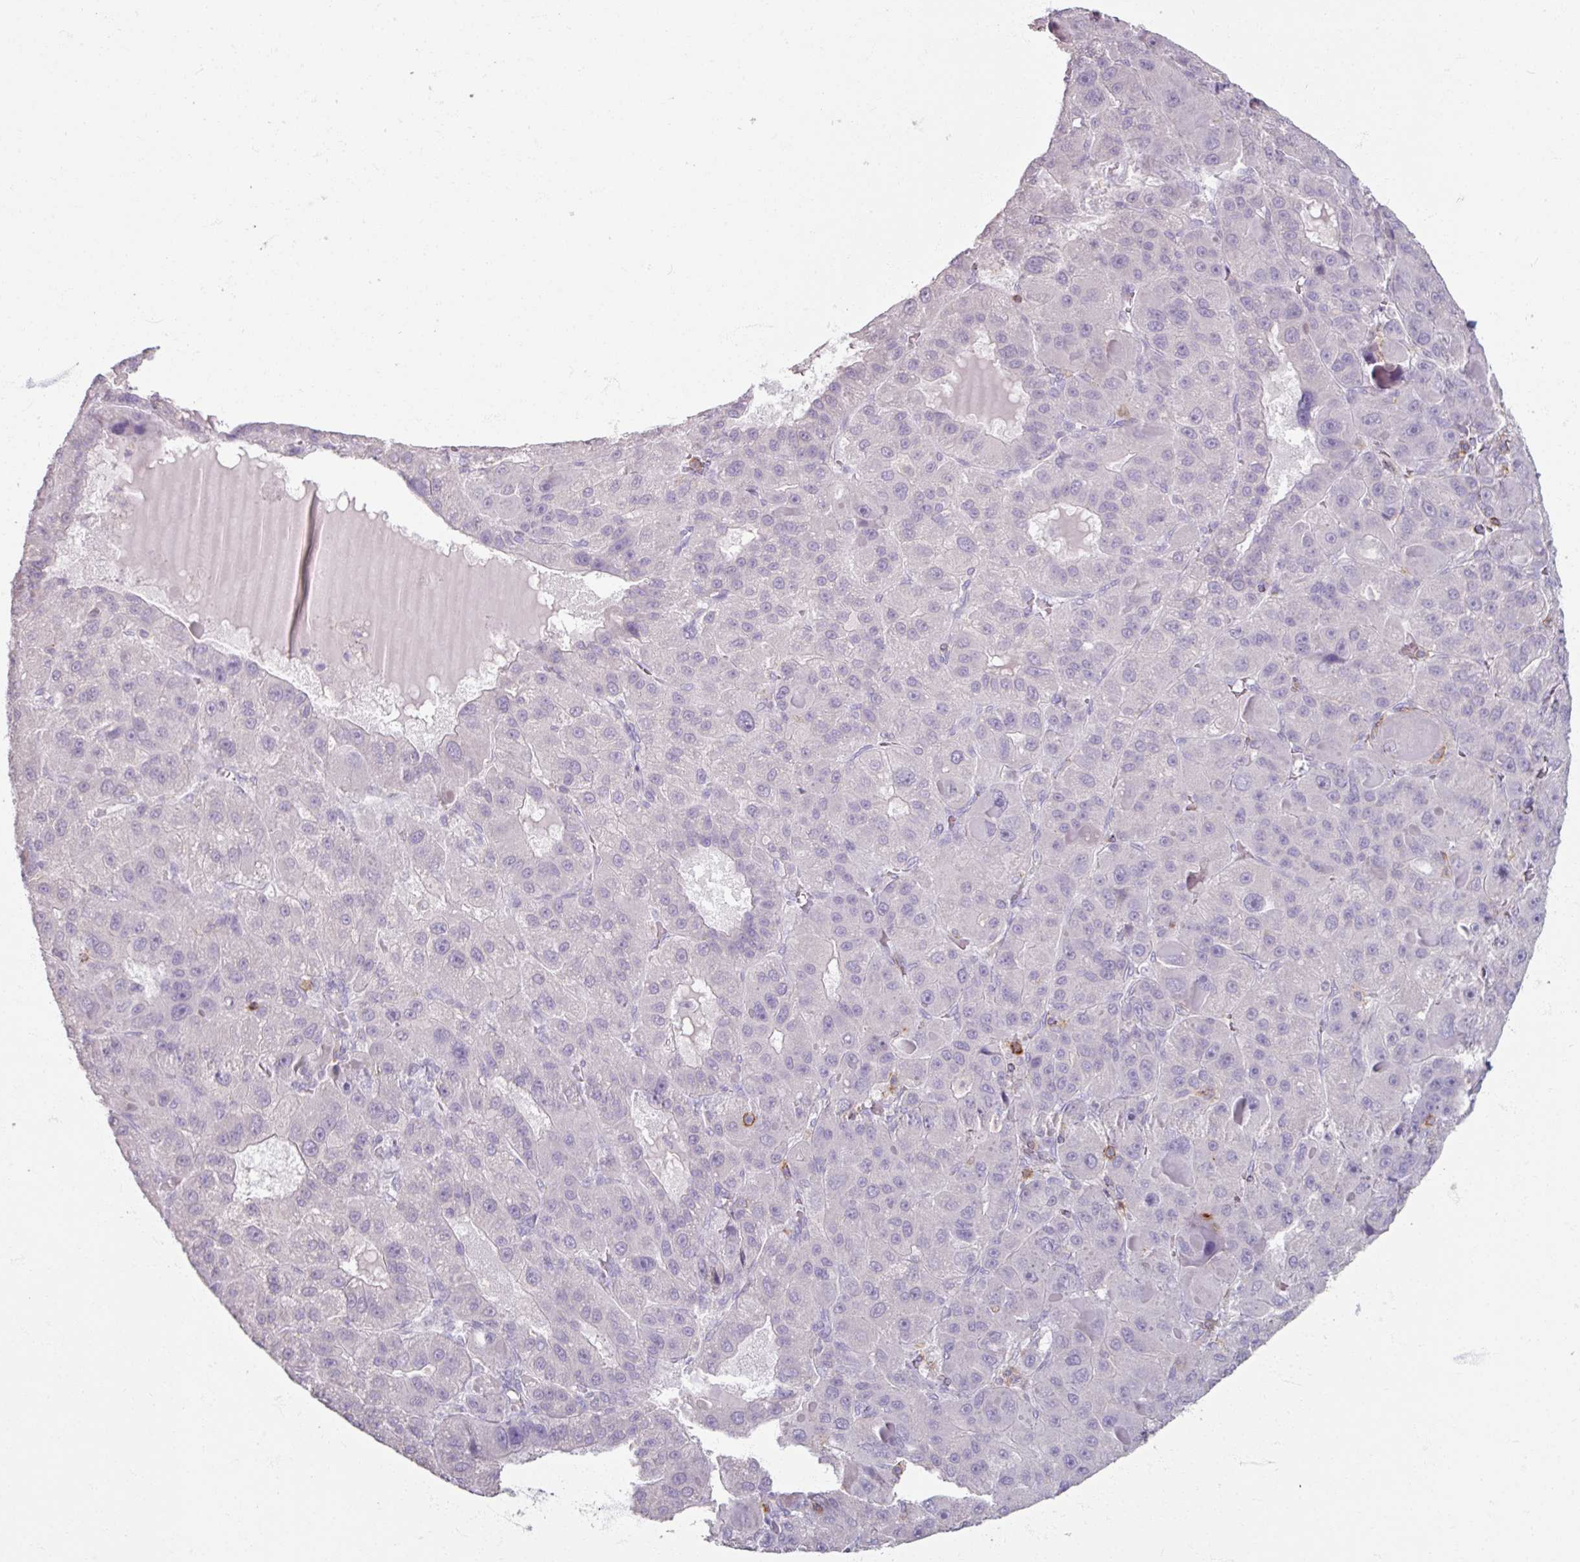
{"staining": {"intensity": "negative", "quantity": "none", "location": "none"}, "tissue": "liver cancer", "cell_type": "Tumor cells", "image_type": "cancer", "snomed": [{"axis": "morphology", "description": "Carcinoma, Hepatocellular, NOS"}, {"axis": "topography", "description": "Liver"}], "caption": "A photomicrograph of human liver cancer (hepatocellular carcinoma) is negative for staining in tumor cells.", "gene": "PTPRC", "patient": {"sex": "male", "age": 76}}